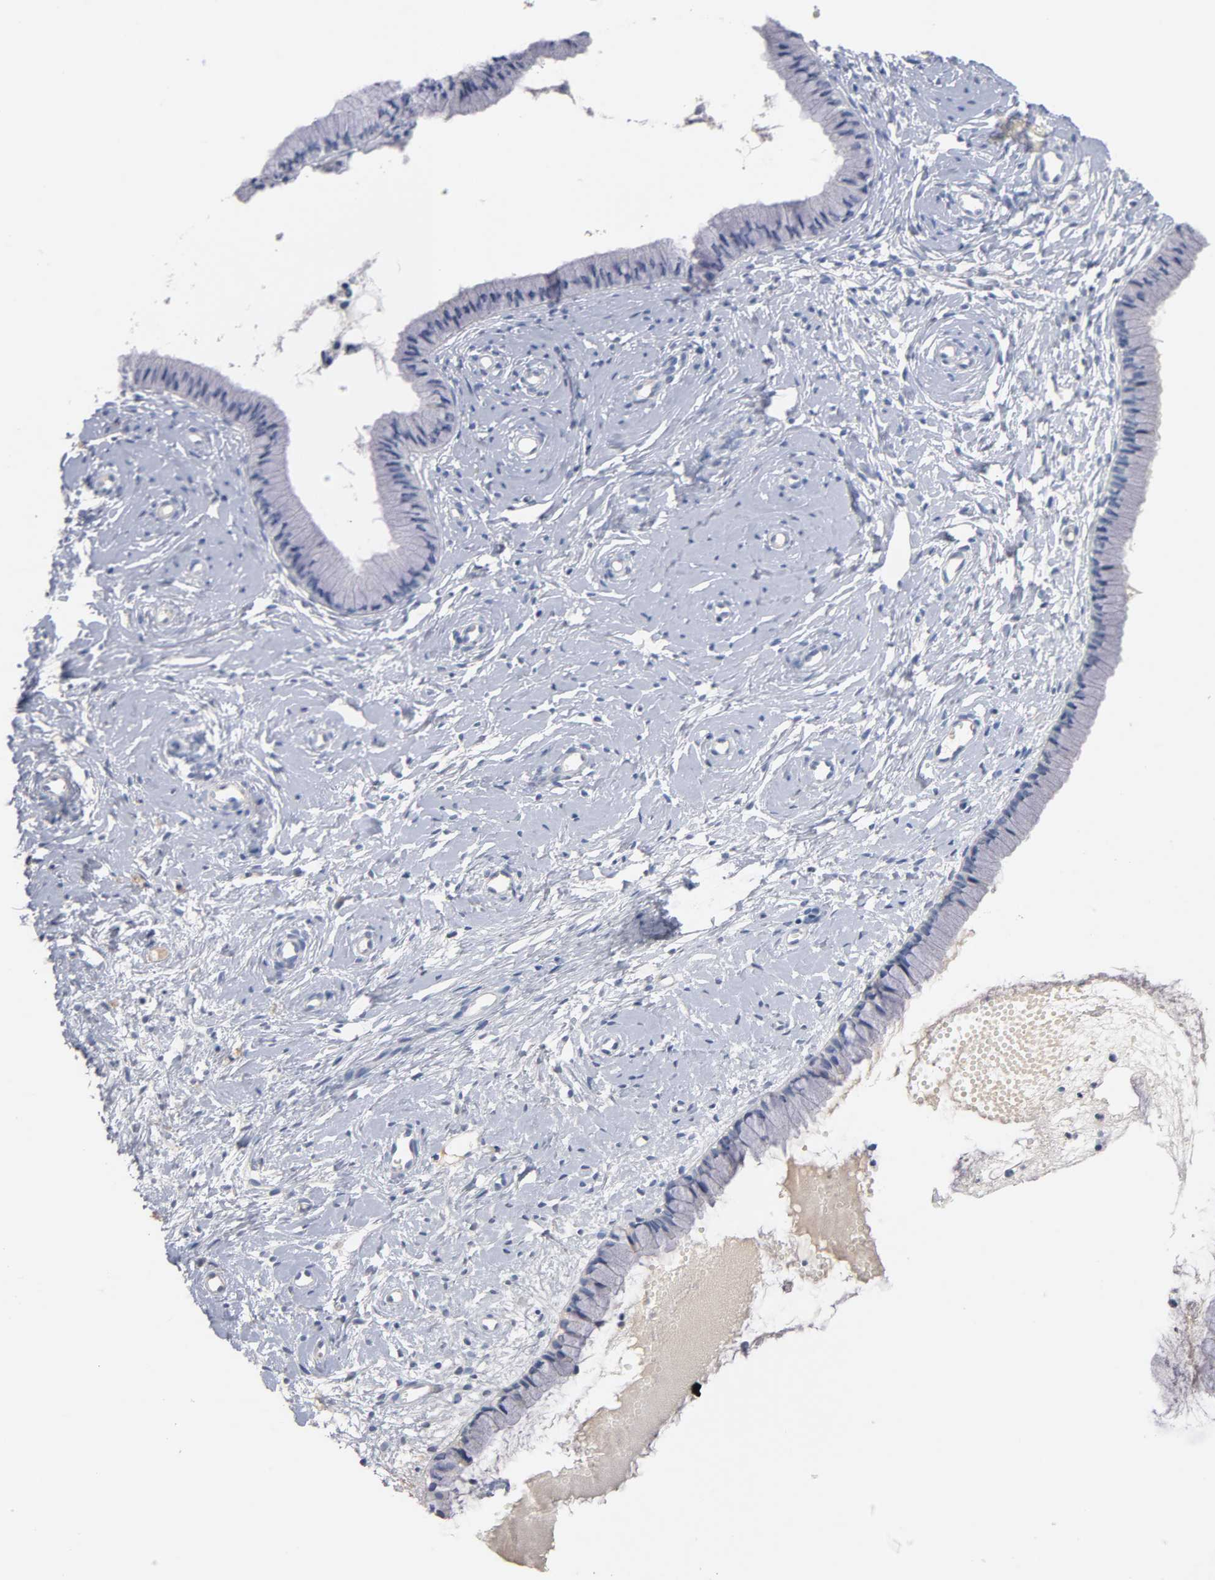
{"staining": {"intensity": "negative", "quantity": "none", "location": "none"}, "tissue": "cervix", "cell_type": "Glandular cells", "image_type": "normal", "snomed": [{"axis": "morphology", "description": "Normal tissue, NOS"}, {"axis": "topography", "description": "Cervix"}], "caption": "Glandular cells show no significant protein staining in unremarkable cervix.", "gene": "ZCCHC13", "patient": {"sex": "female", "age": 46}}